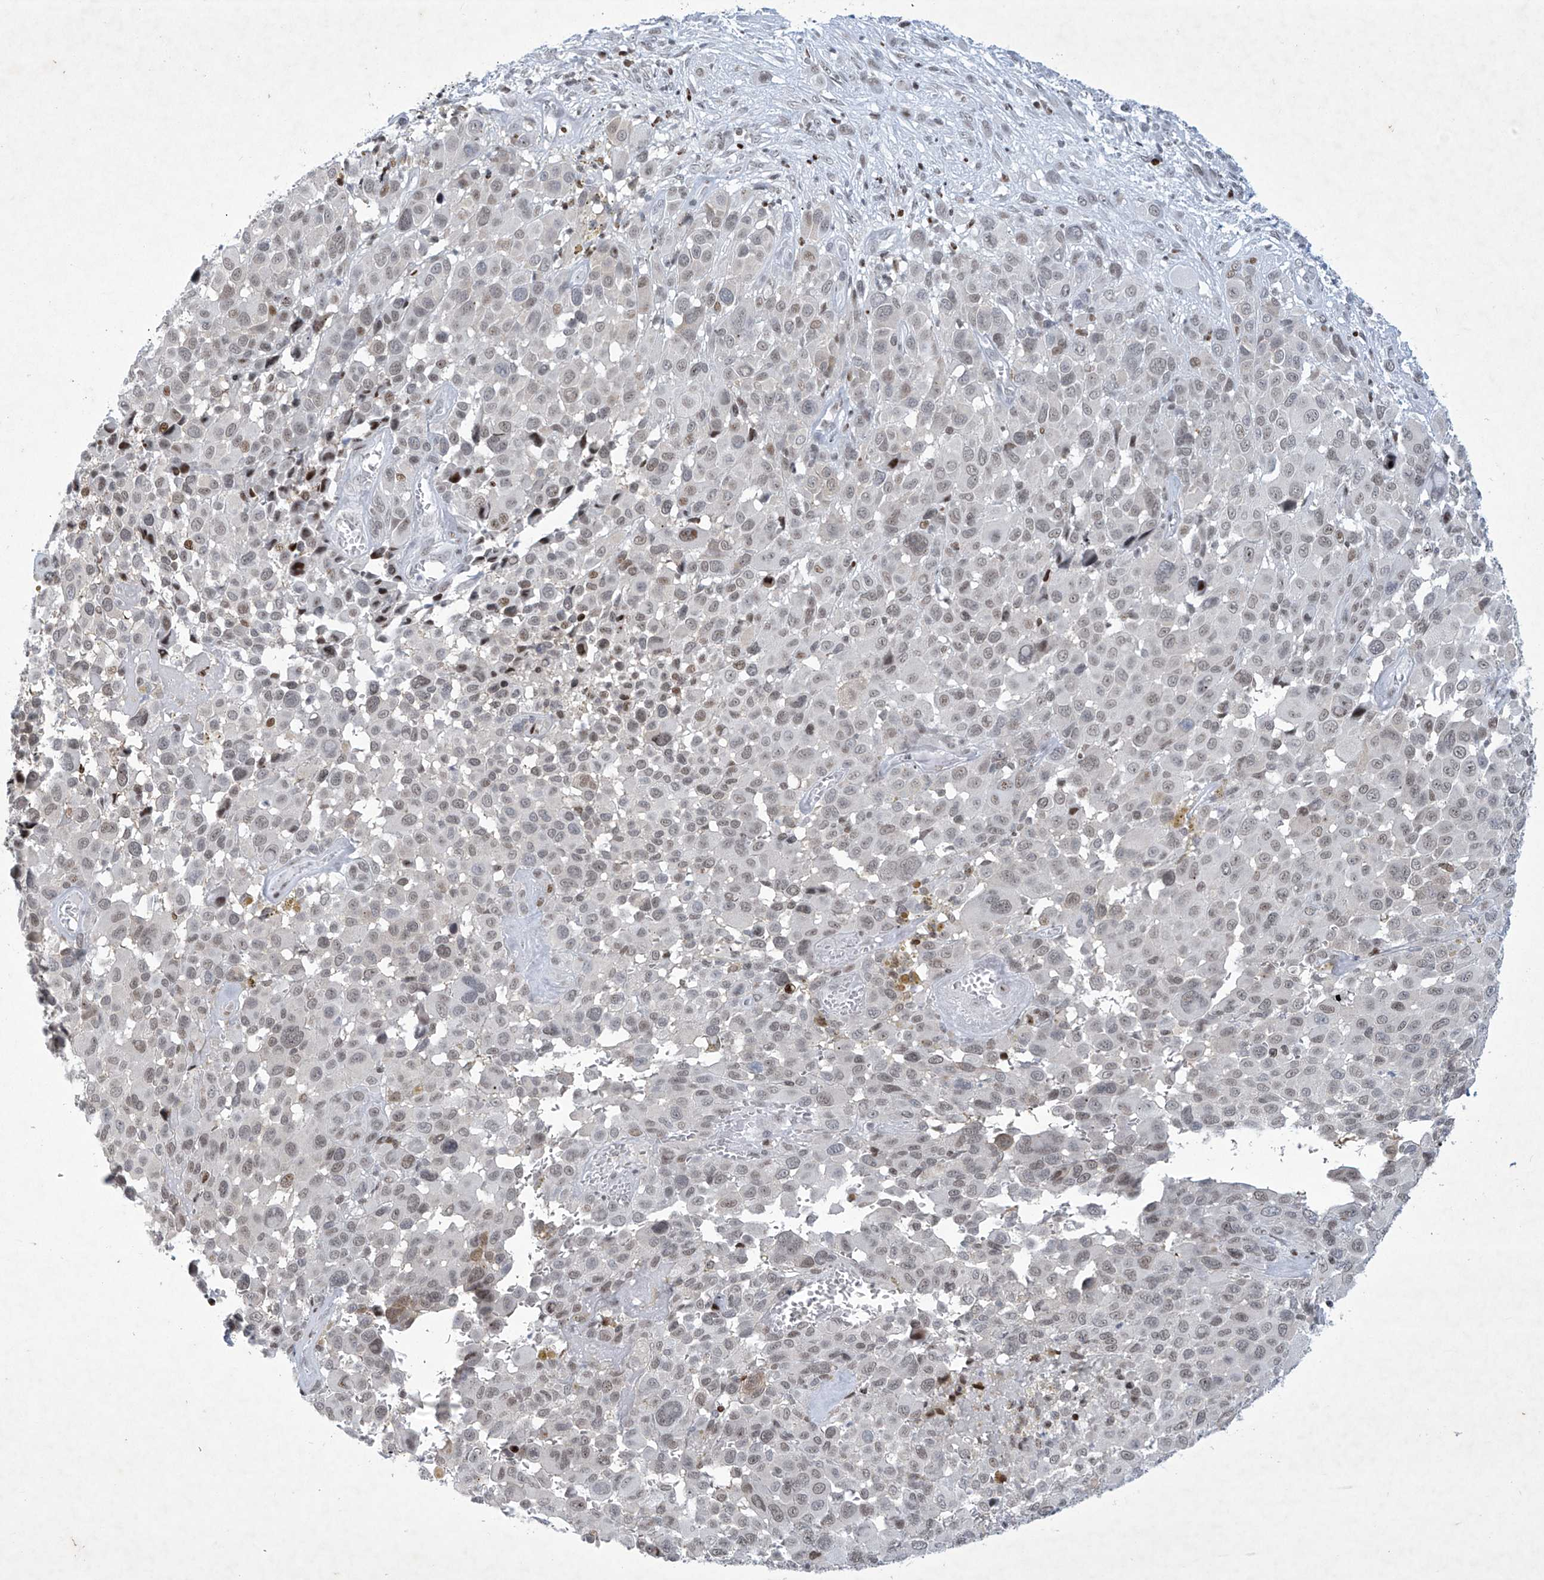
{"staining": {"intensity": "weak", "quantity": ">75%", "location": "nuclear"}, "tissue": "melanoma", "cell_type": "Tumor cells", "image_type": "cancer", "snomed": [{"axis": "morphology", "description": "Malignant melanoma, NOS"}, {"axis": "topography", "description": "Skin of trunk"}], "caption": "A brown stain labels weak nuclear positivity of a protein in human malignant melanoma tumor cells. Nuclei are stained in blue.", "gene": "RFX7", "patient": {"sex": "male", "age": 71}}